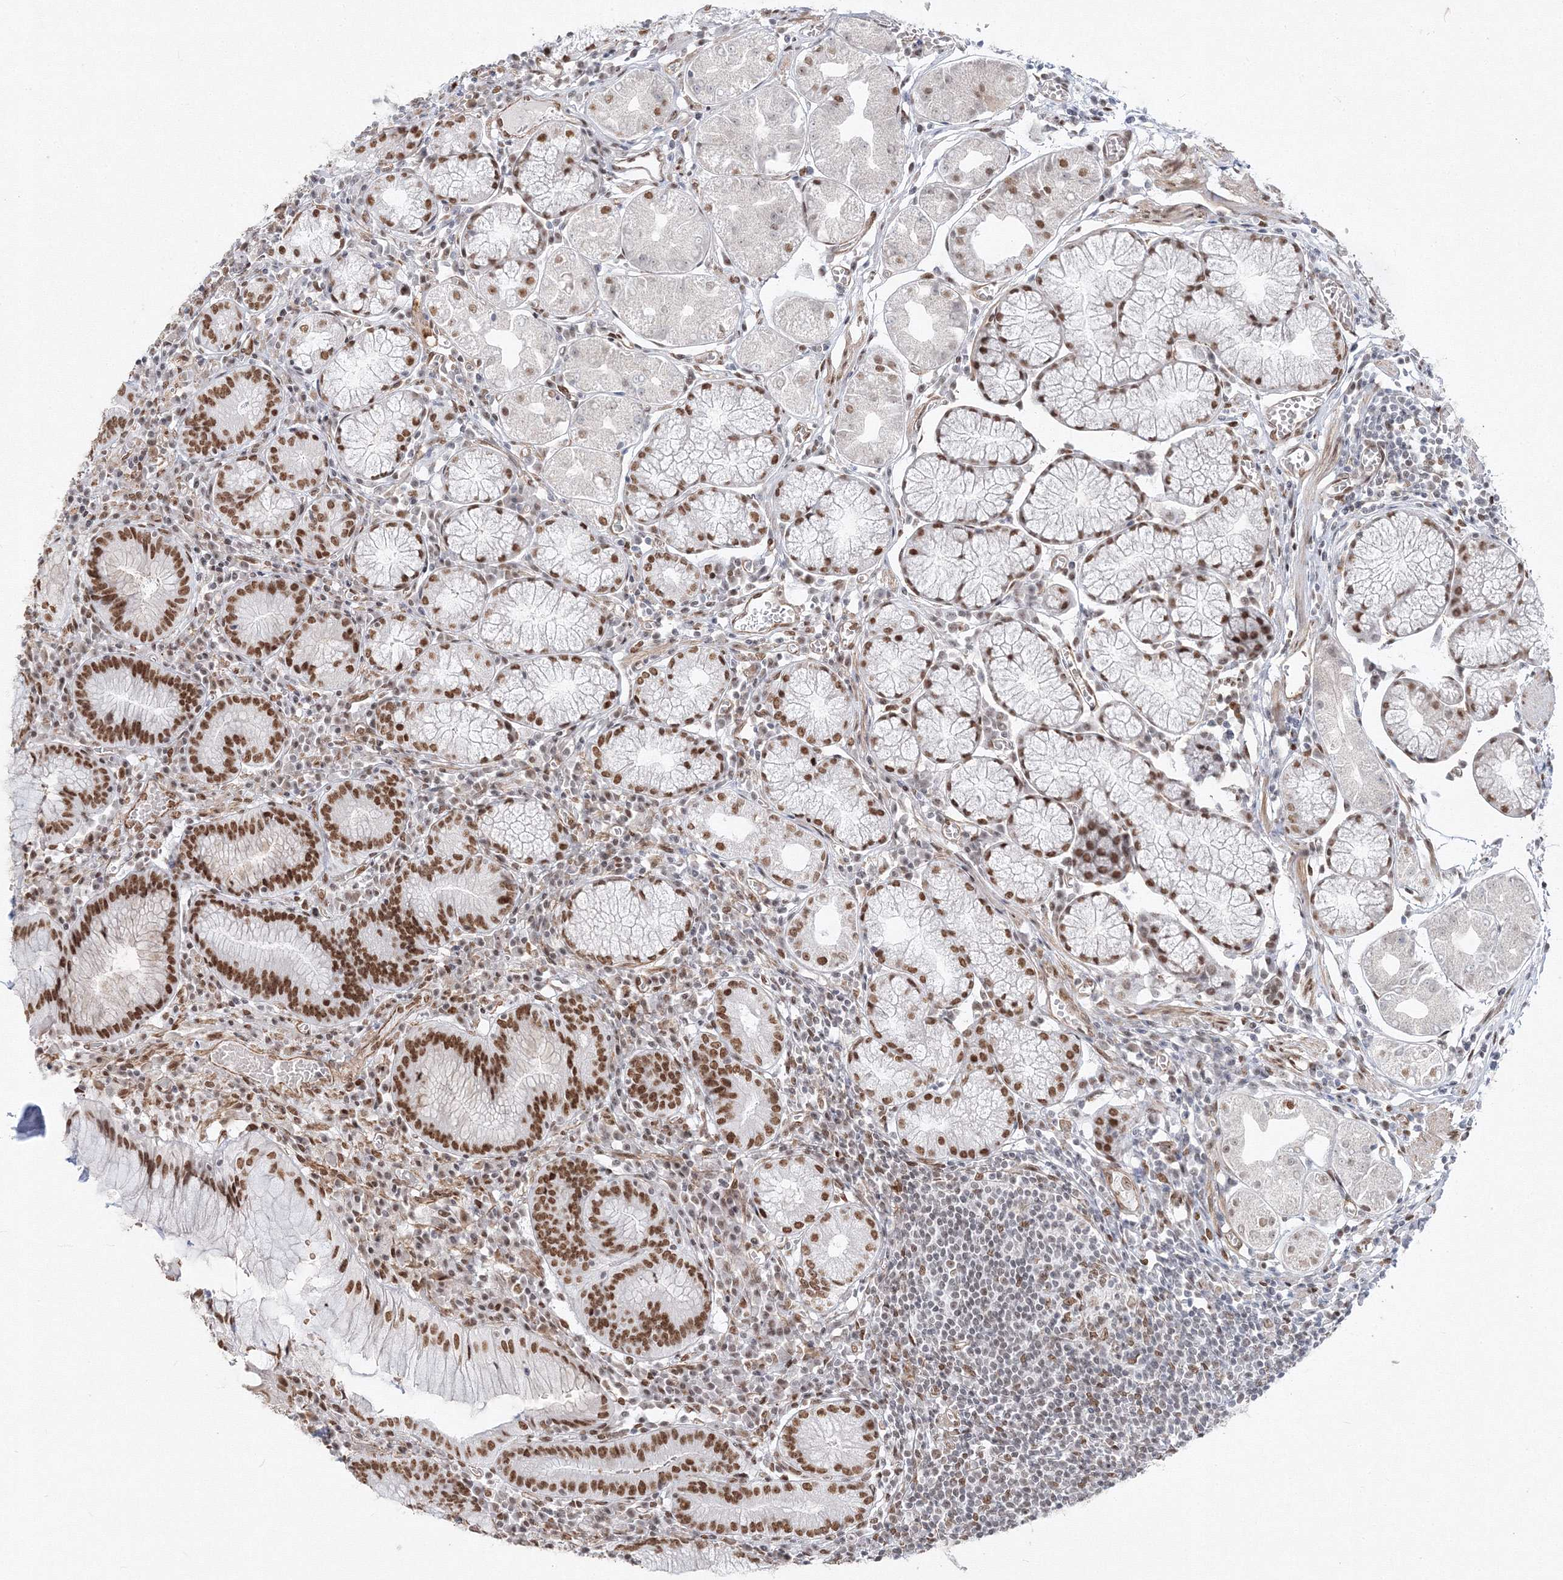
{"staining": {"intensity": "moderate", "quantity": ">75%", "location": "cytoplasmic/membranous"}, "tissue": "stomach", "cell_type": "Glandular cells", "image_type": "normal", "snomed": [{"axis": "morphology", "description": "Normal tissue, NOS"}, {"axis": "topography", "description": "Stomach"}], "caption": "Brown immunohistochemical staining in benign stomach shows moderate cytoplasmic/membranous expression in about >75% of glandular cells.", "gene": "ZNF638", "patient": {"sex": "male", "age": 55}}